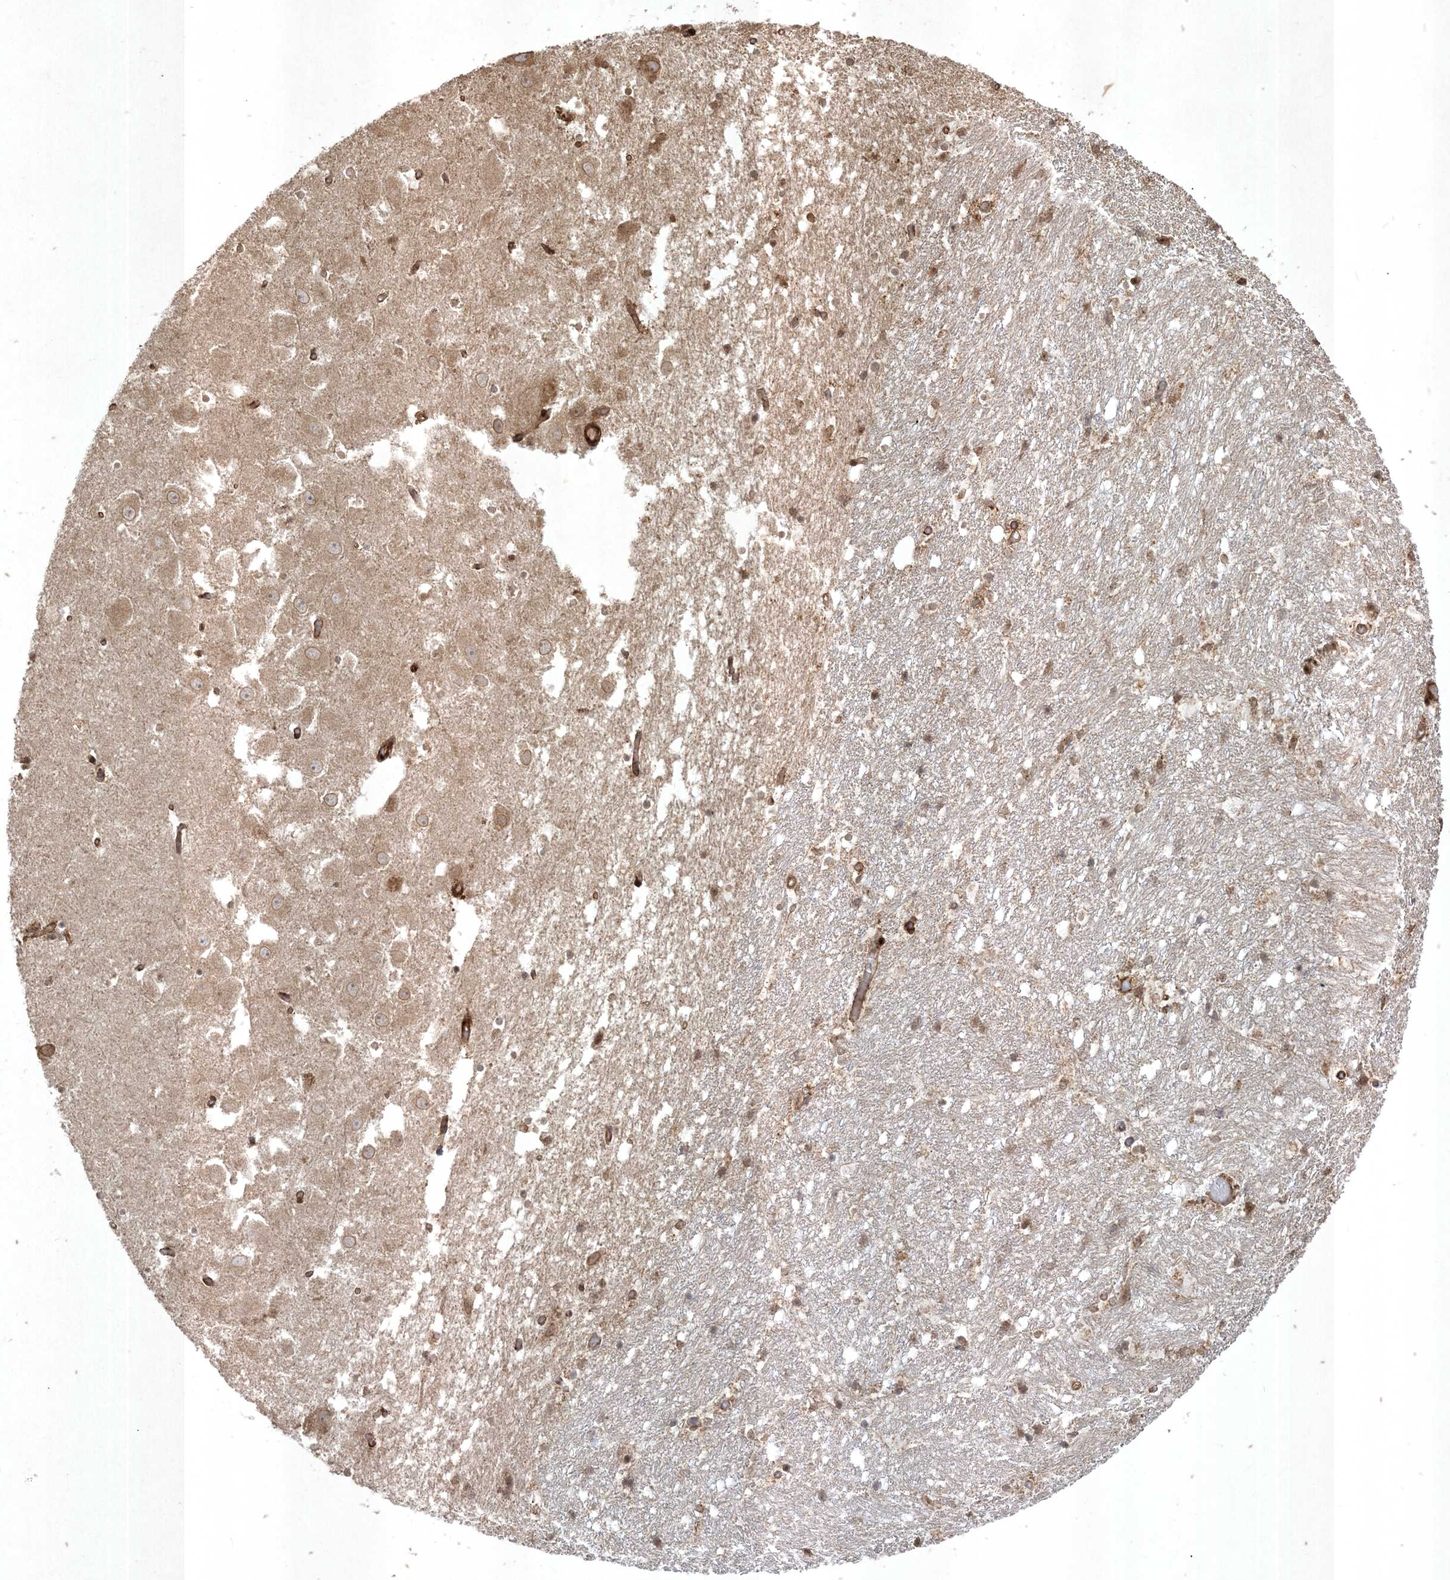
{"staining": {"intensity": "moderate", "quantity": "<25%", "location": "cytoplasmic/membranous"}, "tissue": "hippocampus", "cell_type": "Glial cells", "image_type": "normal", "snomed": [{"axis": "morphology", "description": "Normal tissue, NOS"}, {"axis": "topography", "description": "Hippocampus"}], "caption": "Human hippocampus stained with a brown dye shows moderate cytoplasmic/membranous positive staining in about <25% of glial cells.", "gene": "RRAS", "patient": {"sex": "female", "age": 52}}